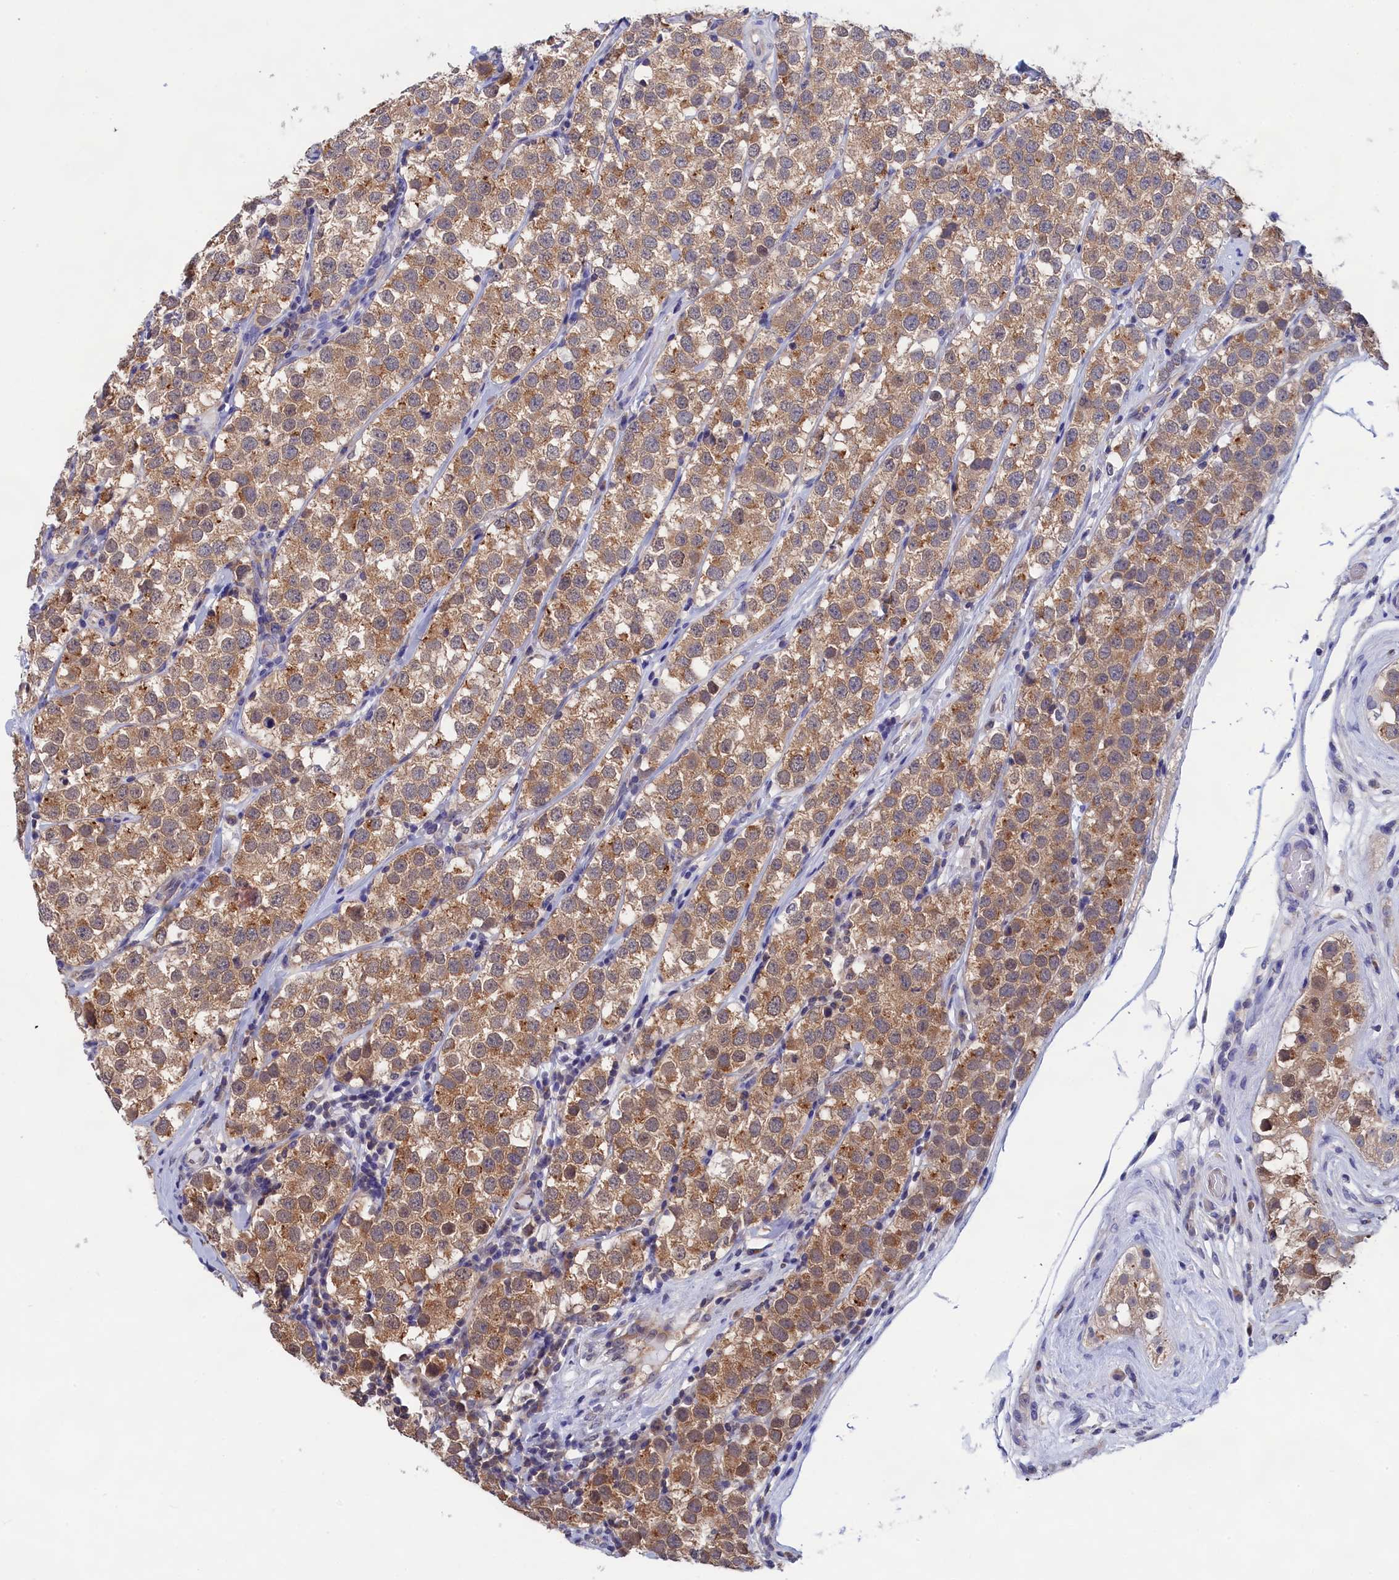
{"staining": {"intensity": "moderate", "quantity": ">75%", "location": "cytoplasmic/membranous"}, "tissue": "testis cancer", "cell_type": "Tumor cells", "image_type": "cancer", "snomed": [{"axis": "morphology", "description": "Seminoma, NOS"}, {"axis": "topography", "description": "Testis"}], "caption": "The image demonstrates immunohistochemical staining of seminoma (testis). There is moderate cytoplasmic/membranous positivity is identified in about >75% of tumor cells. (DAB IHC, brown staining for protein, blue staining for nuclei).", "gene": "PGP", "patient": {"sex": "male", "age": 34}}